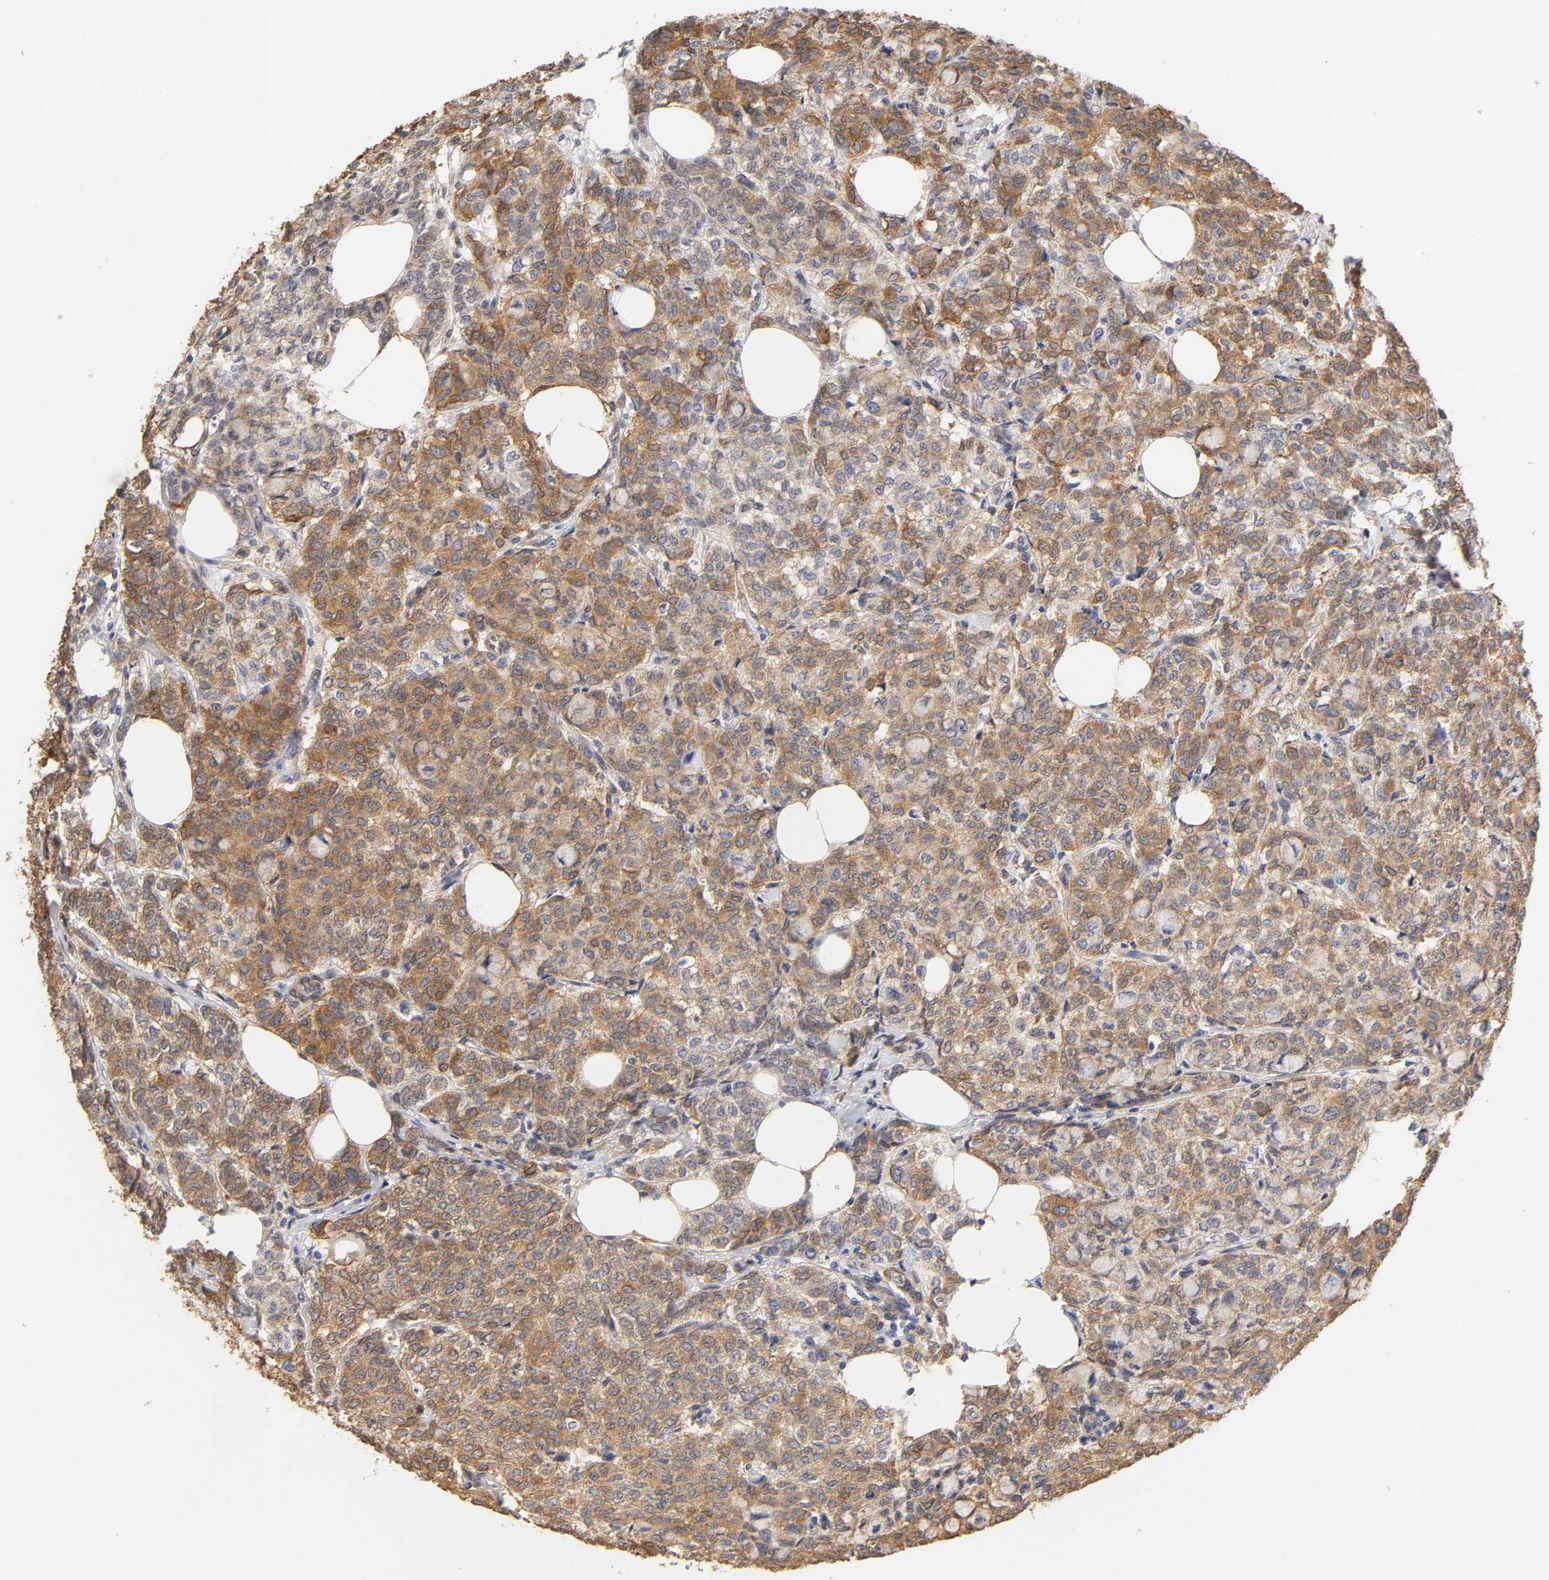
{"staining": {"intensity": "moderate", "quantity": ">75%", "location": "cytoplasmic/membranous"}, "tissue": "breast cancer", "cell_type": "Tumor cells", "image_type": "cancer", "snomed": [{"axis": "morphology", "description": "Lobular carcinoma"}, {"axis": "topography", "description": "Breast"}], "caption": "High-power microscopy captured an immunohistochemistry (IHC) image of breast cancer (lobular carcinoma), revealing moderate cytoplasmic/membranous positivity in approximately >75% of tumor cells. The staining is performed using DAB brown chromogen to label protein expression. The nuclei are counter-stained blue using hematoxylin.", "gene": "POR", "patient": {"sex": "female", "age": 60}}